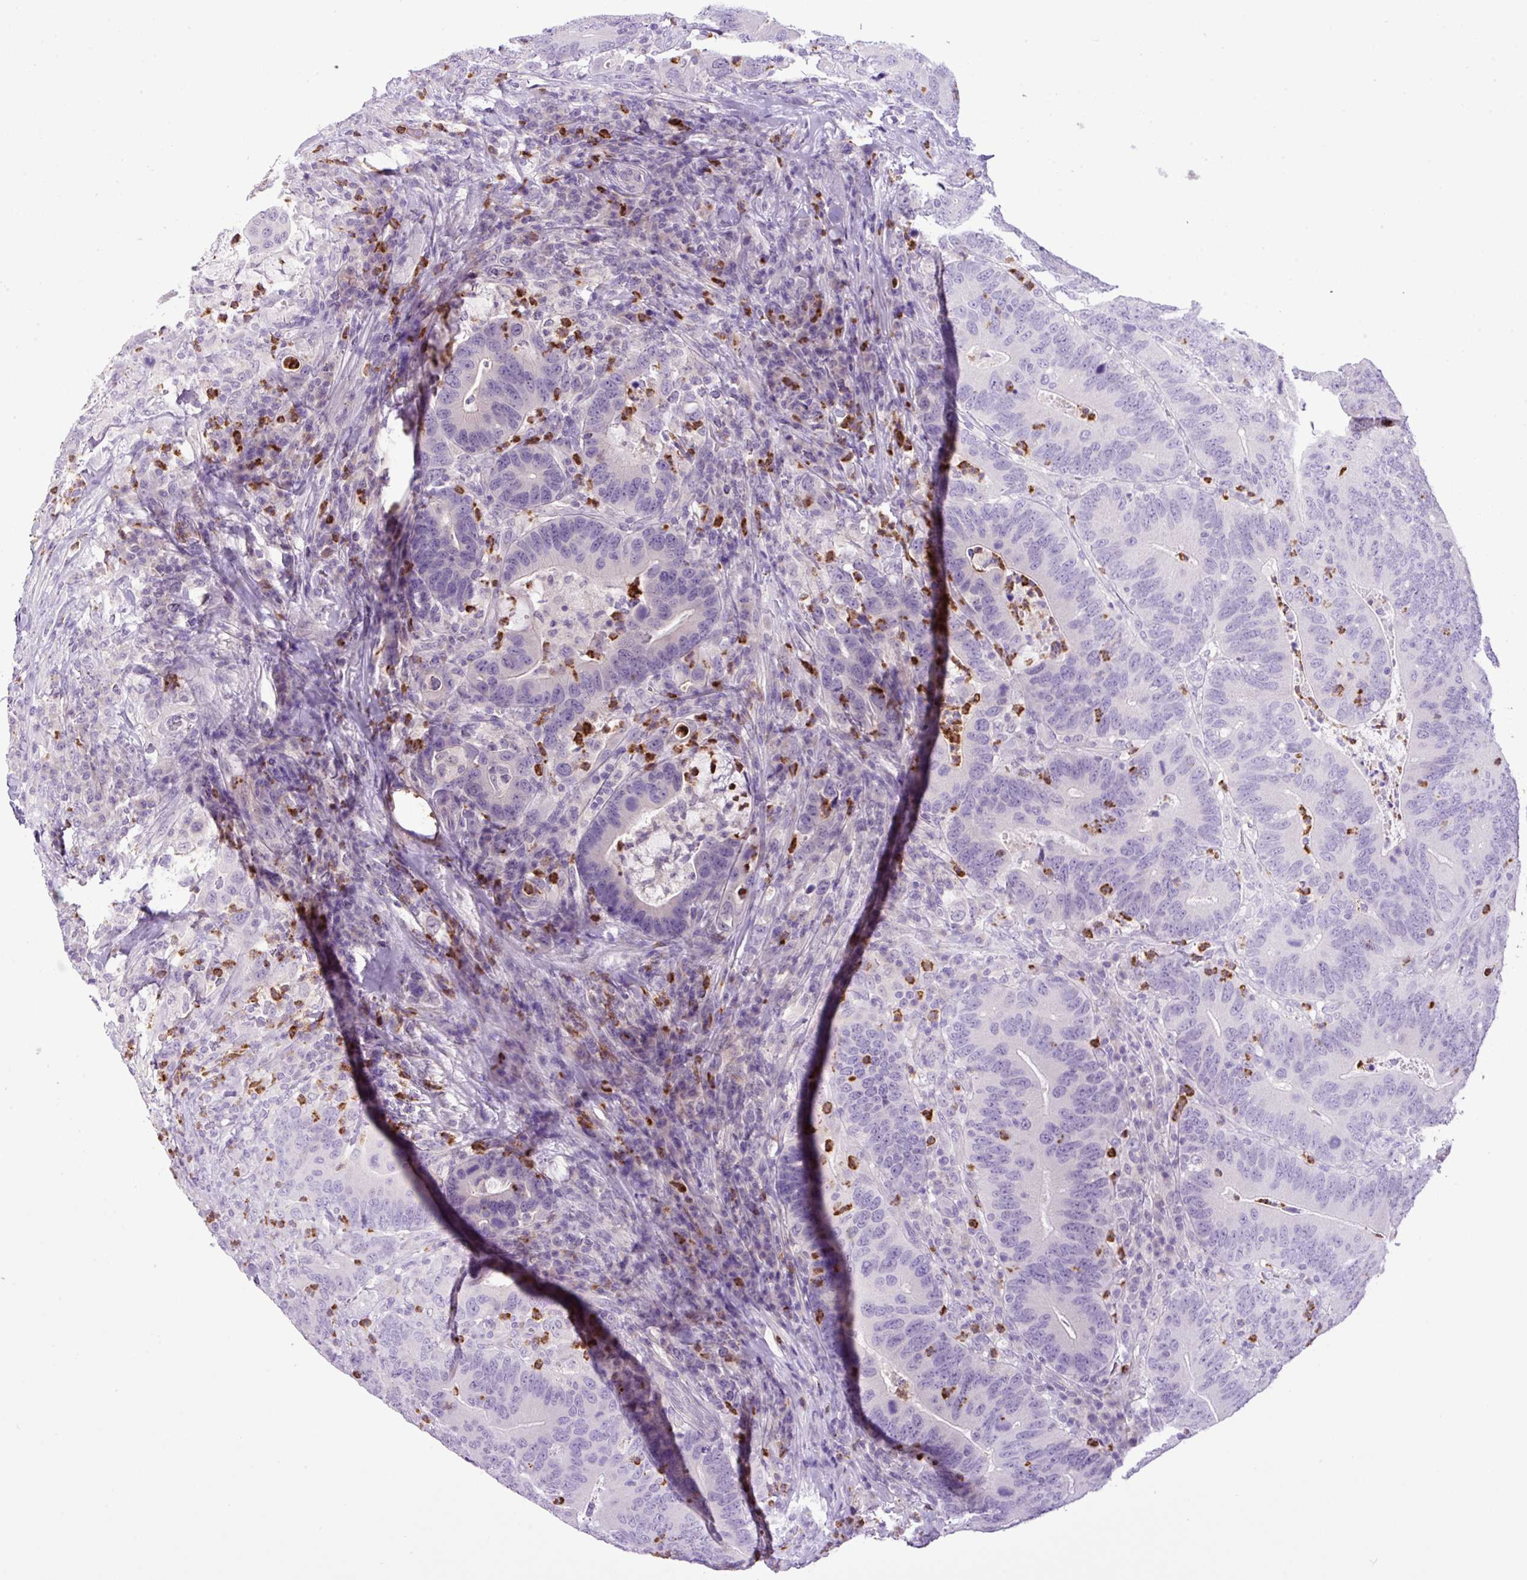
{"staining": {"intensity": "negative", "quantity": "none", "location": "none"}, "tissue": "colorectal cancer", "cell_type": "Tumor cells", "image_type": "cancer", "snomed": [{"axis": "morphology", "description": "Adenocarcinoma, NOS"}, {"axis": "topography", "description": "Colon"}], "caption": "Colorectal cancer (adenocarcinoma) was stained to show a protein in brown. There is no significant positivity in tumor cells.", "gene": "HTR3E", "patient": {"sex": "female", "age": 66}}